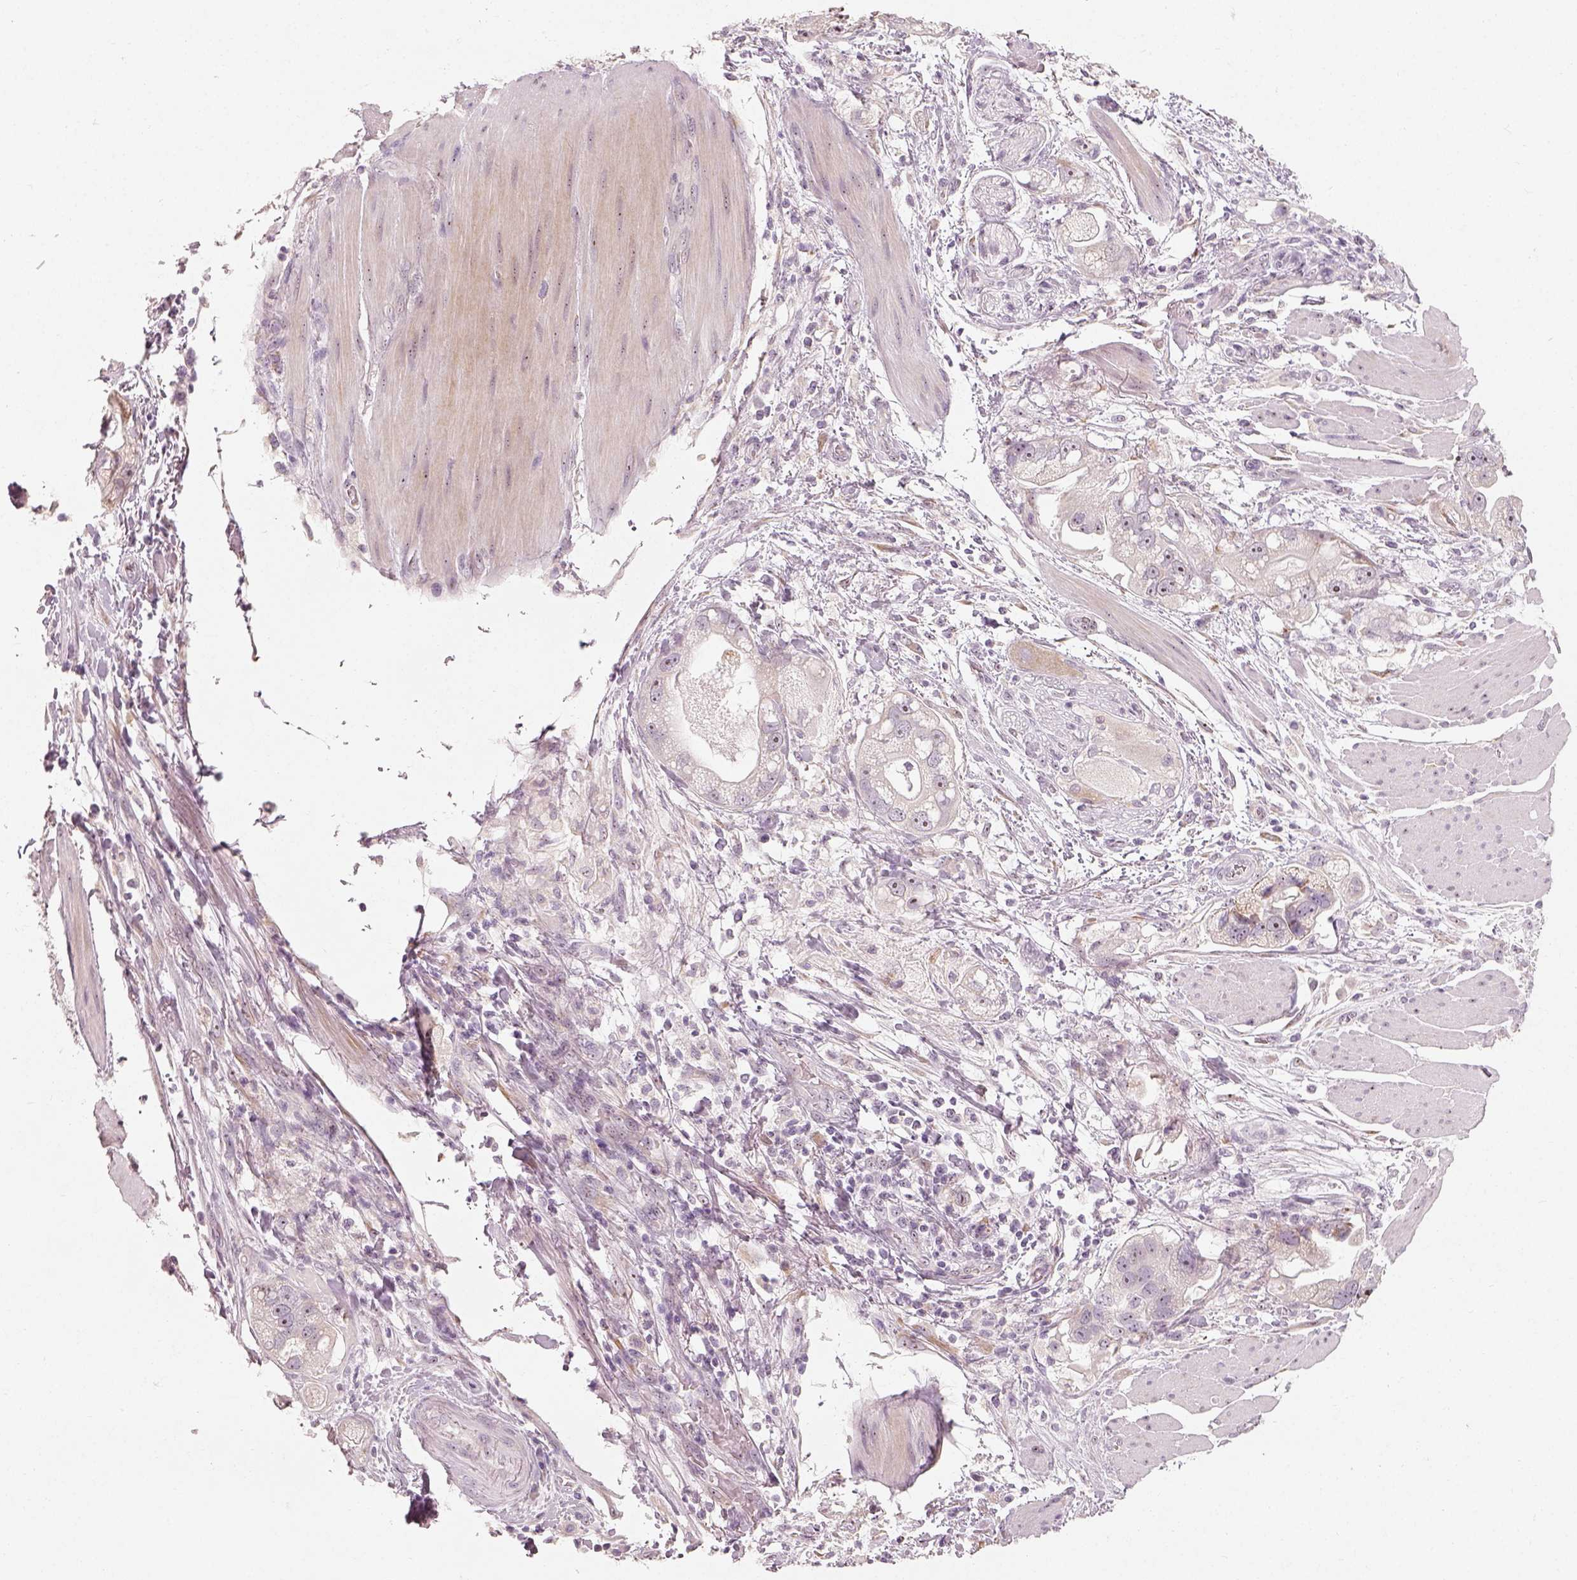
{"staining": {"intensity": "weak", "quantity": ">75%", "location": "nuclear"}, "tissue": "stomach cancer", "cell_type": "Tumor cells", "image_type": "cancer", "snomed": [{"axis": "morphology", "description": "Adenocarcinoma, NOS"}, {"axis": "topography", "description": "Stomach"}], "caption": "Protein positivity by immunohistochemistry displays weak nuclear expression in approximately >75% of tumor cells in stomach adenocarcinoma.", "gene": "CDS1", "patient": {"sex": "male", "age": 59}}